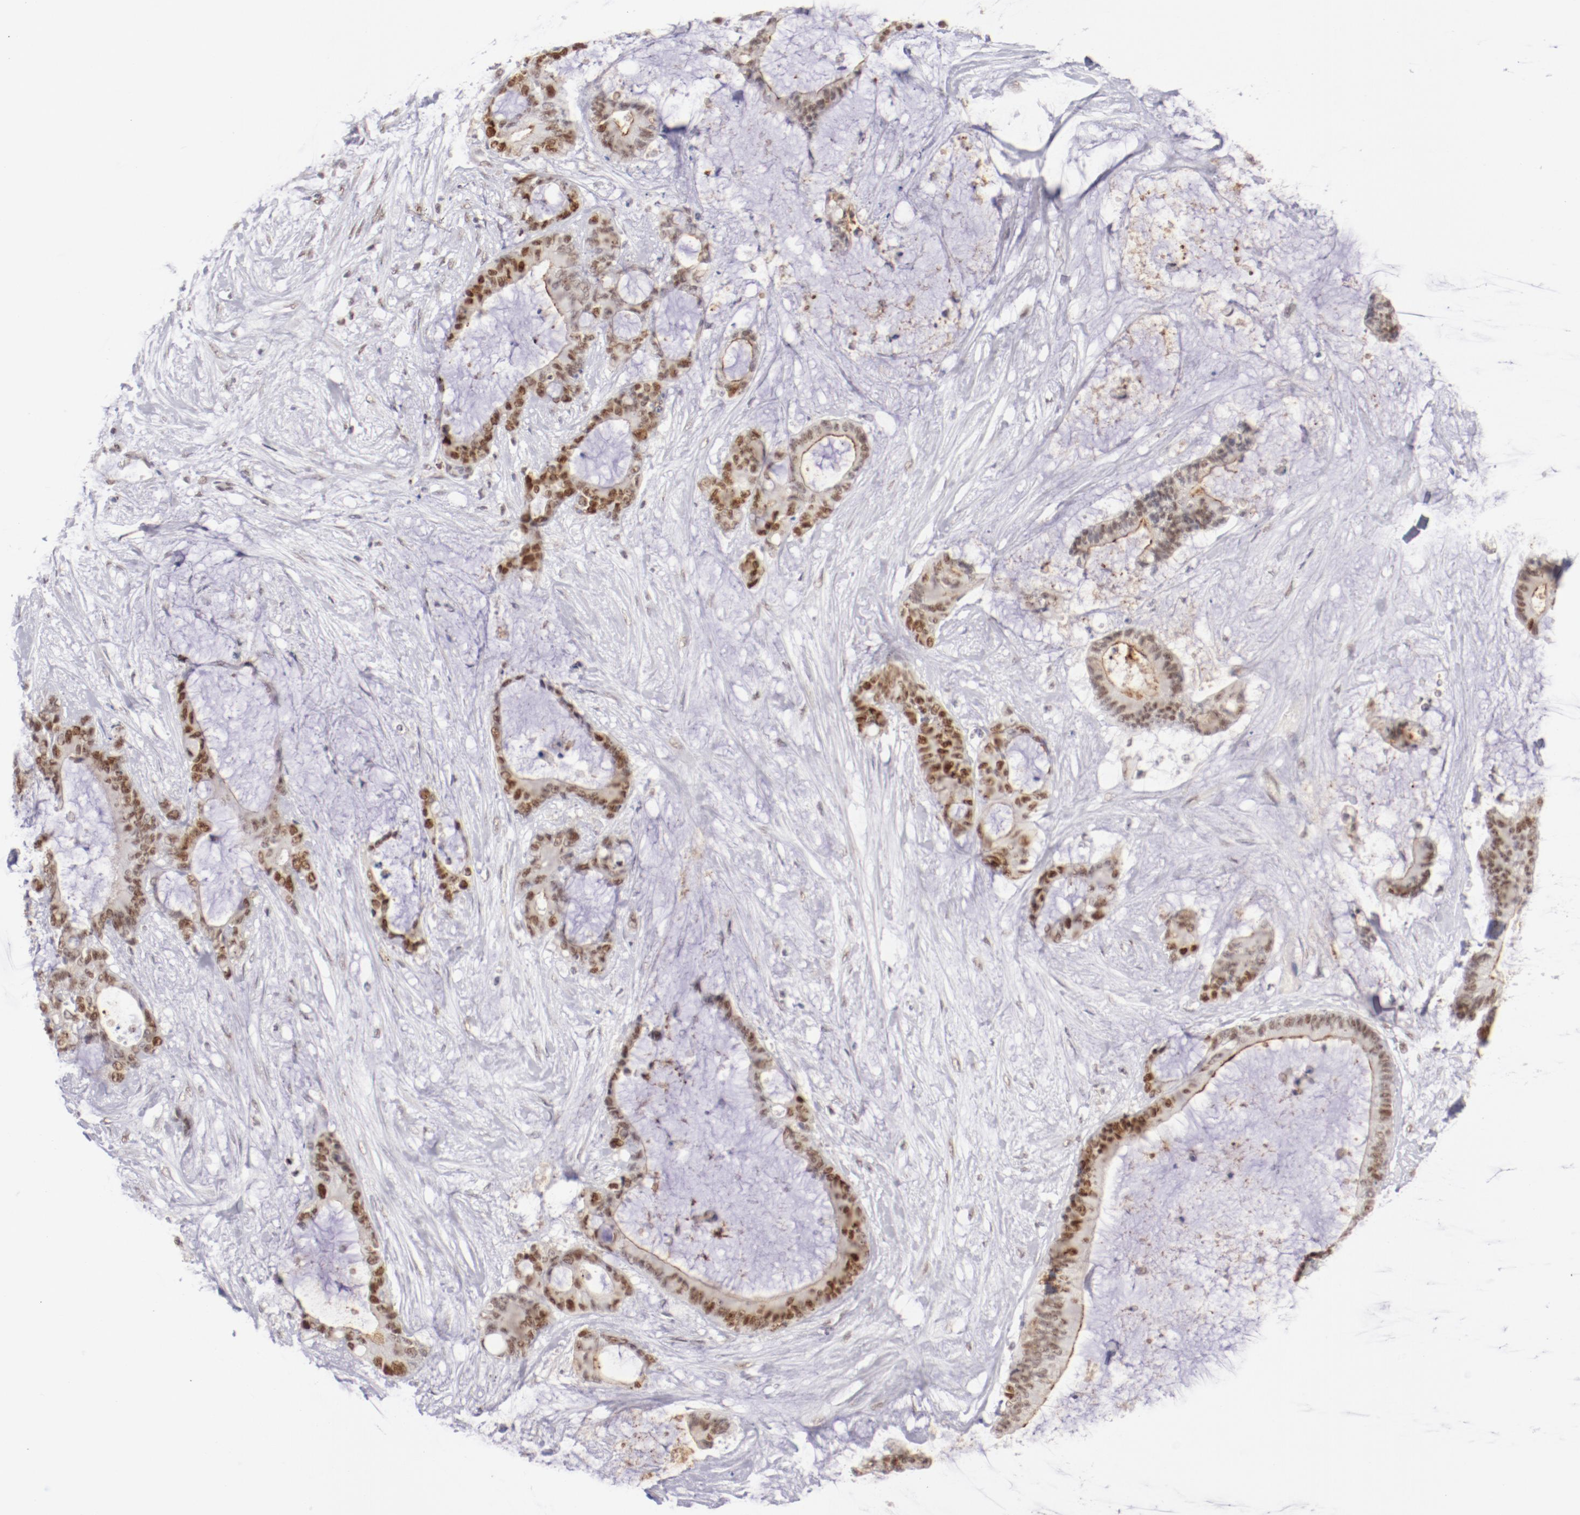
{"staining": {"intensity": "moderate", "quantity": ">75%", "location": "nuclear"}, "tissue": "liver cancer", "cell_type": "Tumor cells", "image_type": "cancer", "snomed": [{"axis": "morphology", "description": "Cholangiocarcinoma"}, {"axis": "topography", "description": "Liver"}], "caption": "Immunohistochemistry (IHC) micrograph of neoplastic tissue: human liver cancer (cholangiocarcinoma) stained using IHC shows medium levels of moderate protein expression localized specifically in the nuclear of tumor cells, appearing as a nuclear brown color.", "gene": "TFAP4", "patient": {"sex": "female", "age": 73}}